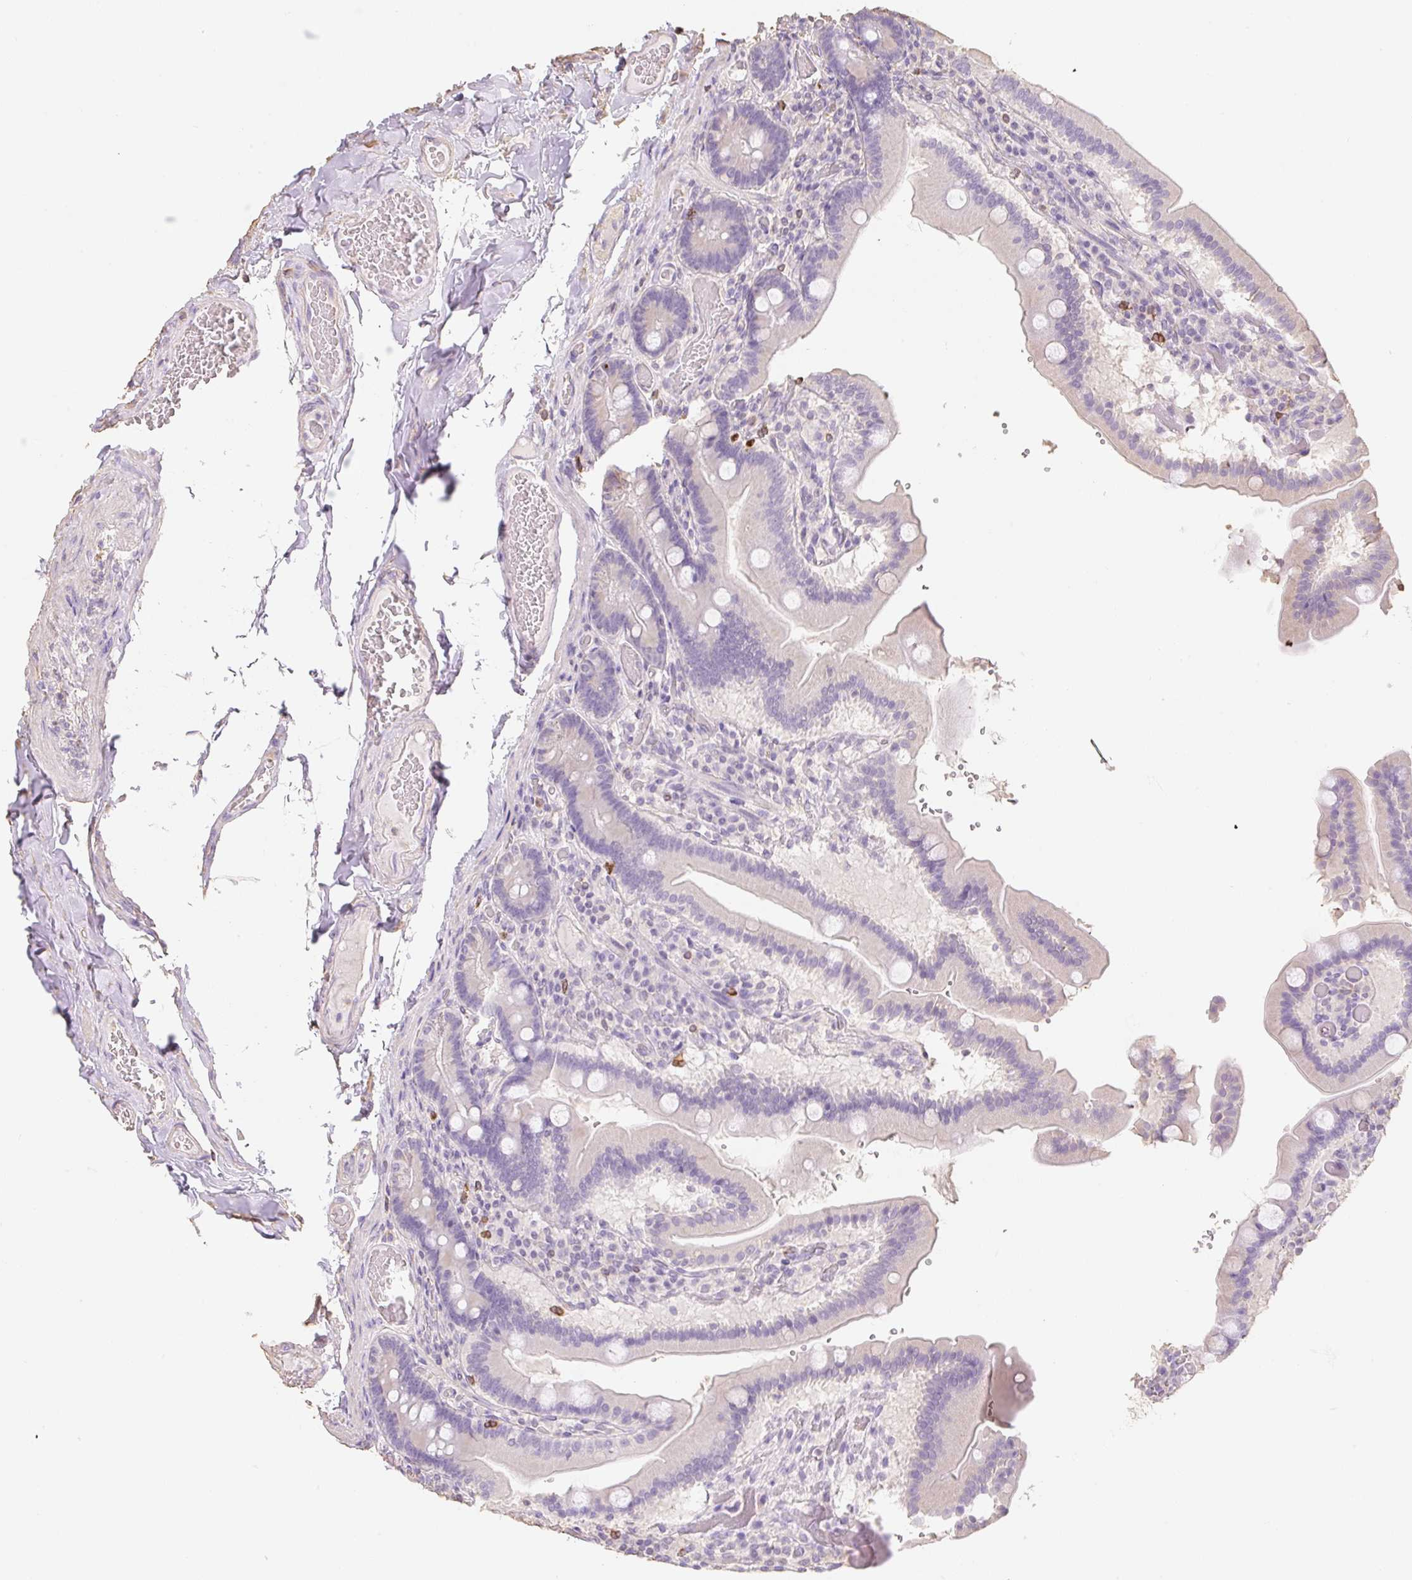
{"staining": {"intensity": "negative", "quantity": "none", "location": "none"}, "tissue": "duodenum", "cell_type": "Glandular cells", "image_type": "normal", "snomed": [{"axis": "morphology", "description": "Normal tissue, NOS"}, {"axis": "topography", "description": "Duodenum"}], "caption": "DAB immunohistochemical staining of normal duodenum demonstrates no significant expression in glandular cells. (Stains: DAB IHC with hematoxylin counter stain, Microscopy: brightfield microscopy at high magnification).", "gene": "MBOAT7", "patient": {"sex": "female", "age": 62}}